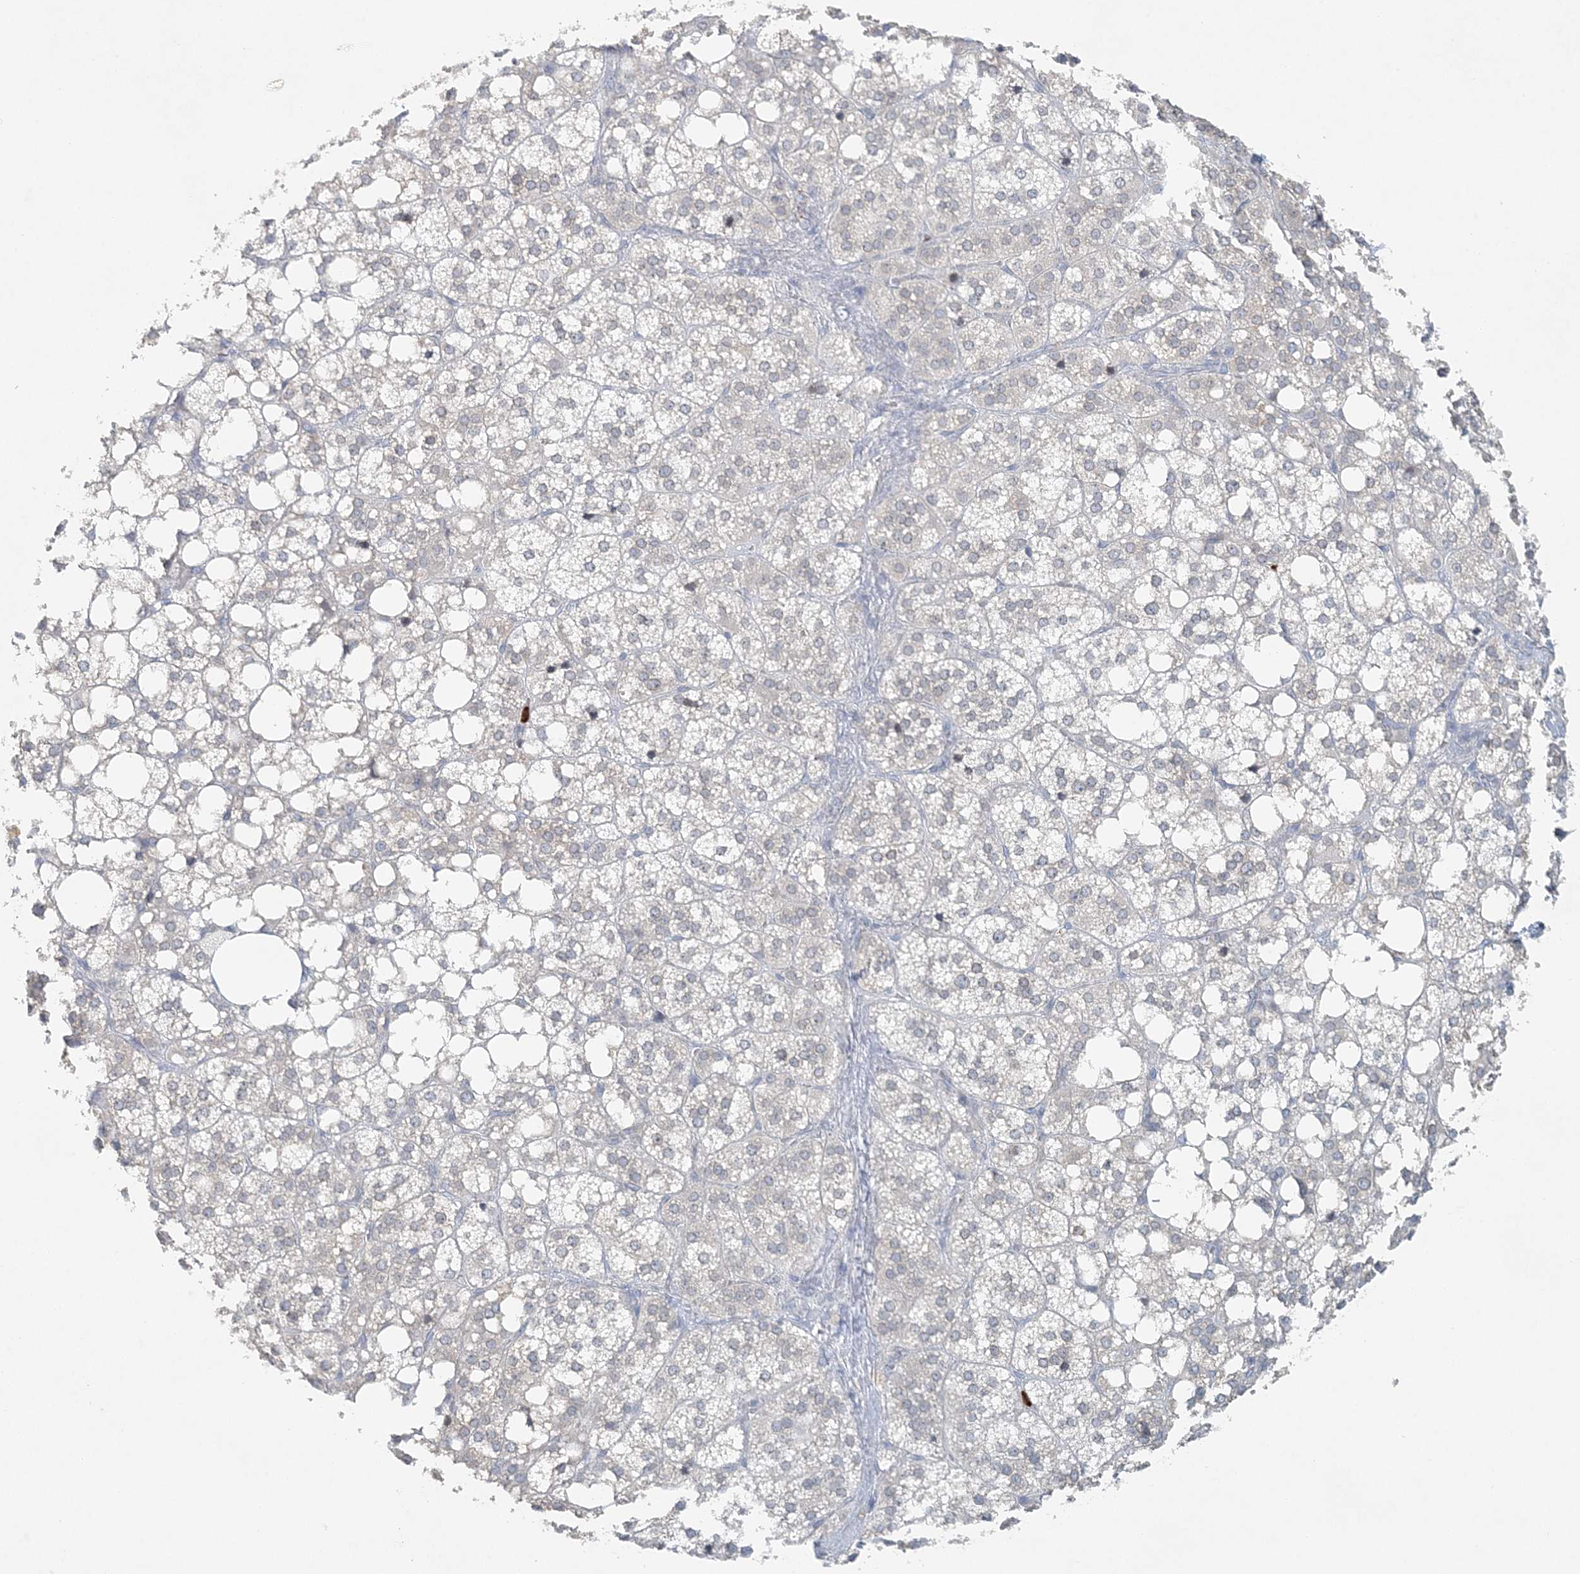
{"staining": {"intensity": "moderate", "quantity": "<25%", "location": "cytoplasmic/membranous"}, "tissue": "adrenal gland", "cell_type": "Glandular cells", "image_type": "normal", "snomed": [{"axis": "morphology", "description": "Normal tissue, NOS"}, {"axis": "topography", "description": "Adrenal gland"}], "caption": "Glandular cells show moderate cytoplasmic/membranous expression in approximately <25% of cells in unremarkable adrenal gland.", "gene": "NUP54", "patient": {"sex": "female", "age": 59}}